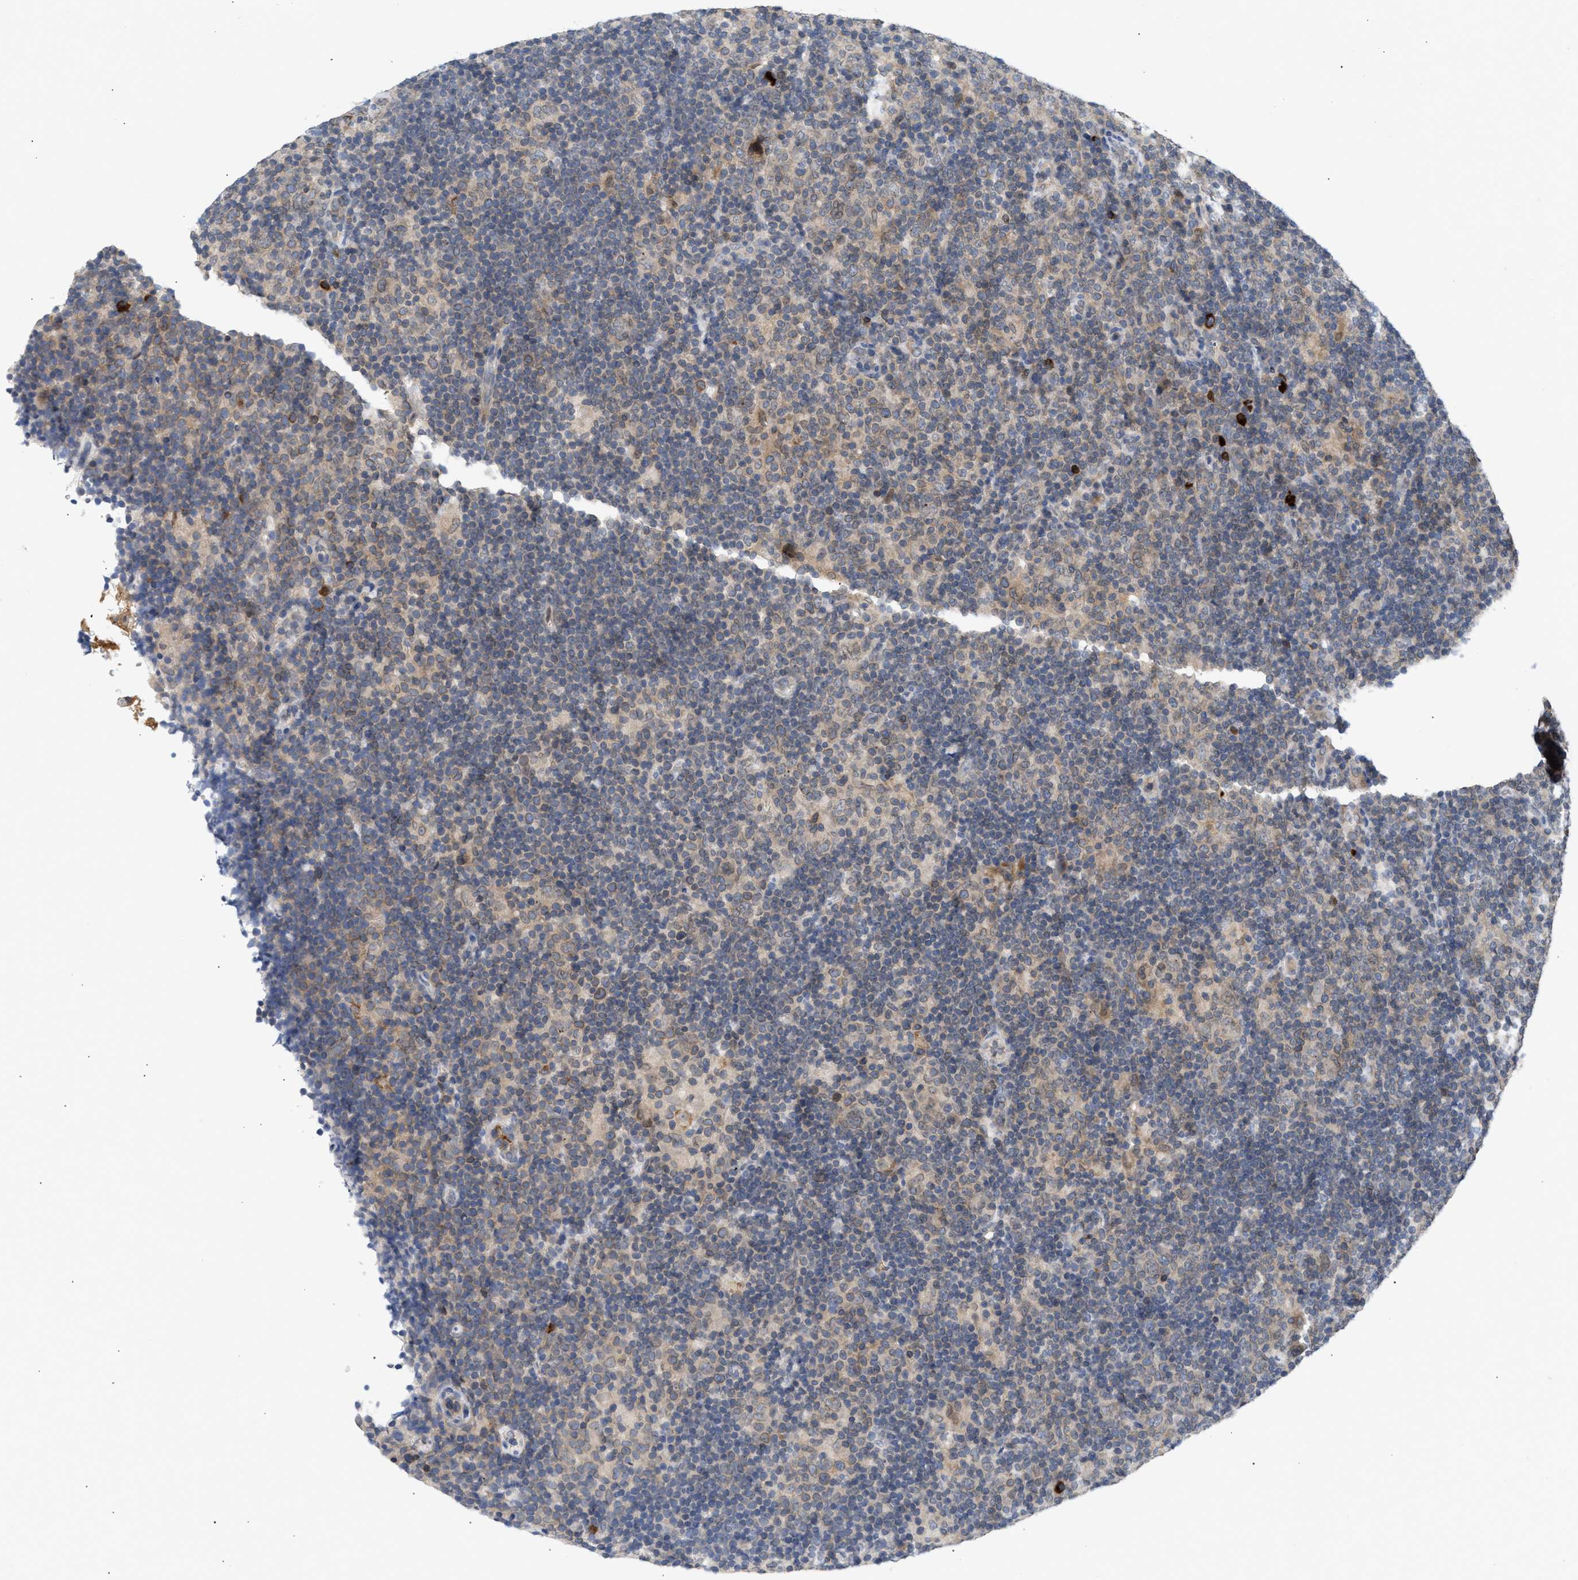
{"staining": {"intensity": "weak", "quantity": ">75%", "location": "cytoplasmic/membranous,nuclear"}, "tissue": "lymphoma", "cell_type": "Tumor cells", "image_type": "cancer", "snomed": [{"axis": "morphology", "description": "Hodgkin's disease, NOS"}, {"axis": "topography", "description": "Lymph node"}], "caption": "DAB (3,3'-diaminobenzidine) immunohistochemical staining of human lymphoma reveals weak cytoplasmic/membranous and nuclear protein staining in about >75% of tumor cells.", "gene": "NUP62", "patient": {"sex": "female", "age": 57}}